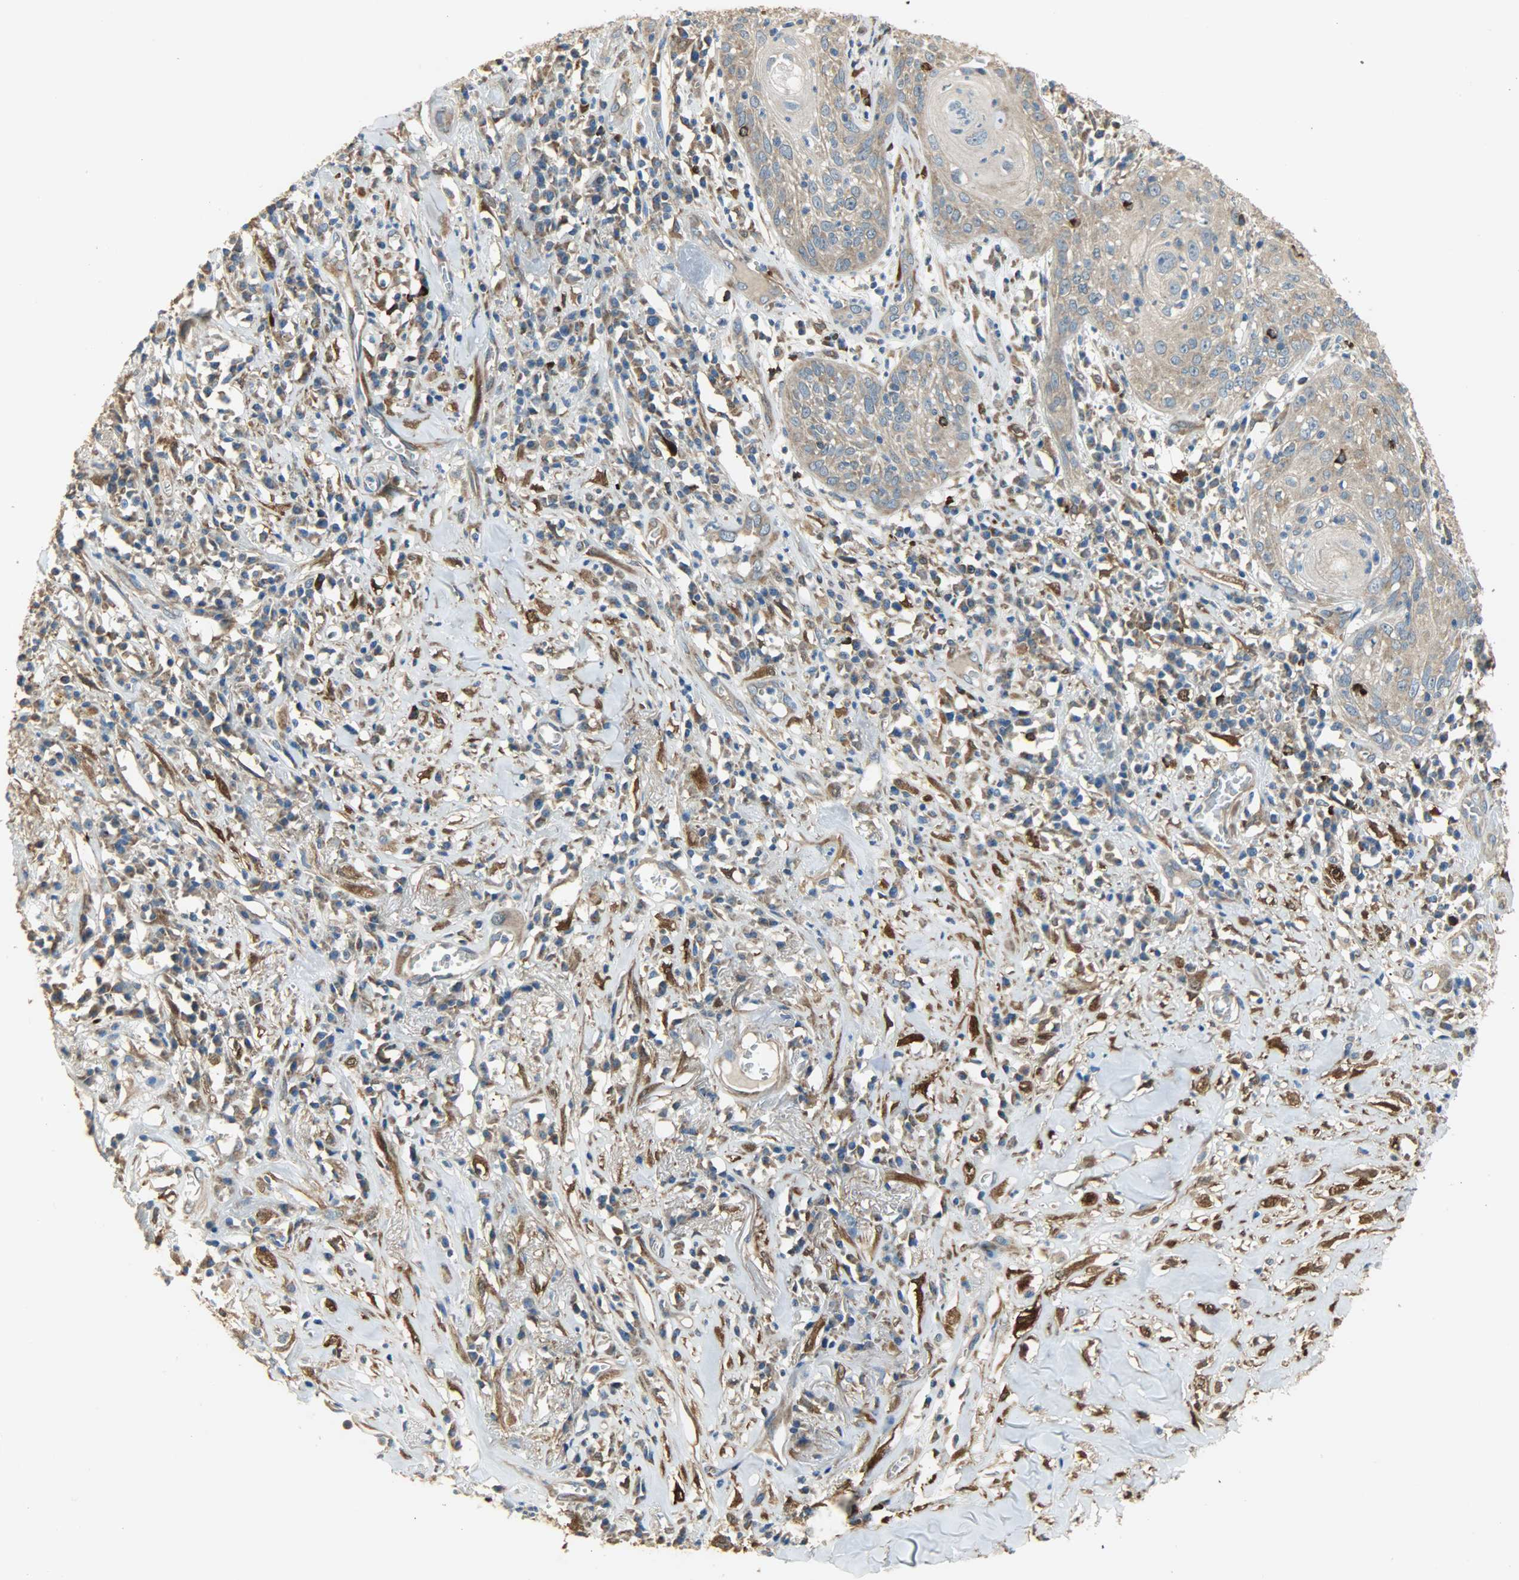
{"staining": {"intensity": "moderate", "quantity": ">75%", "location": "cytoplasmic/membranous"}, "tissue": "skin cancer", "cell_type": "Tumor cells", "image_type": "cancer", "snomed": [{"axis": "morphology", "description": "Squamous cell carcinoma, NOS"}, {"axis": "topography", "description": "Skin"}], "caption": "This is an image of IHC staining of skin squamous cell carcinoma, which shows moderate staining in the cytoplasmic/membranous of tumor cells.", "gene": "C1orf198", "patient": {"sex": "male", "age": 65}}